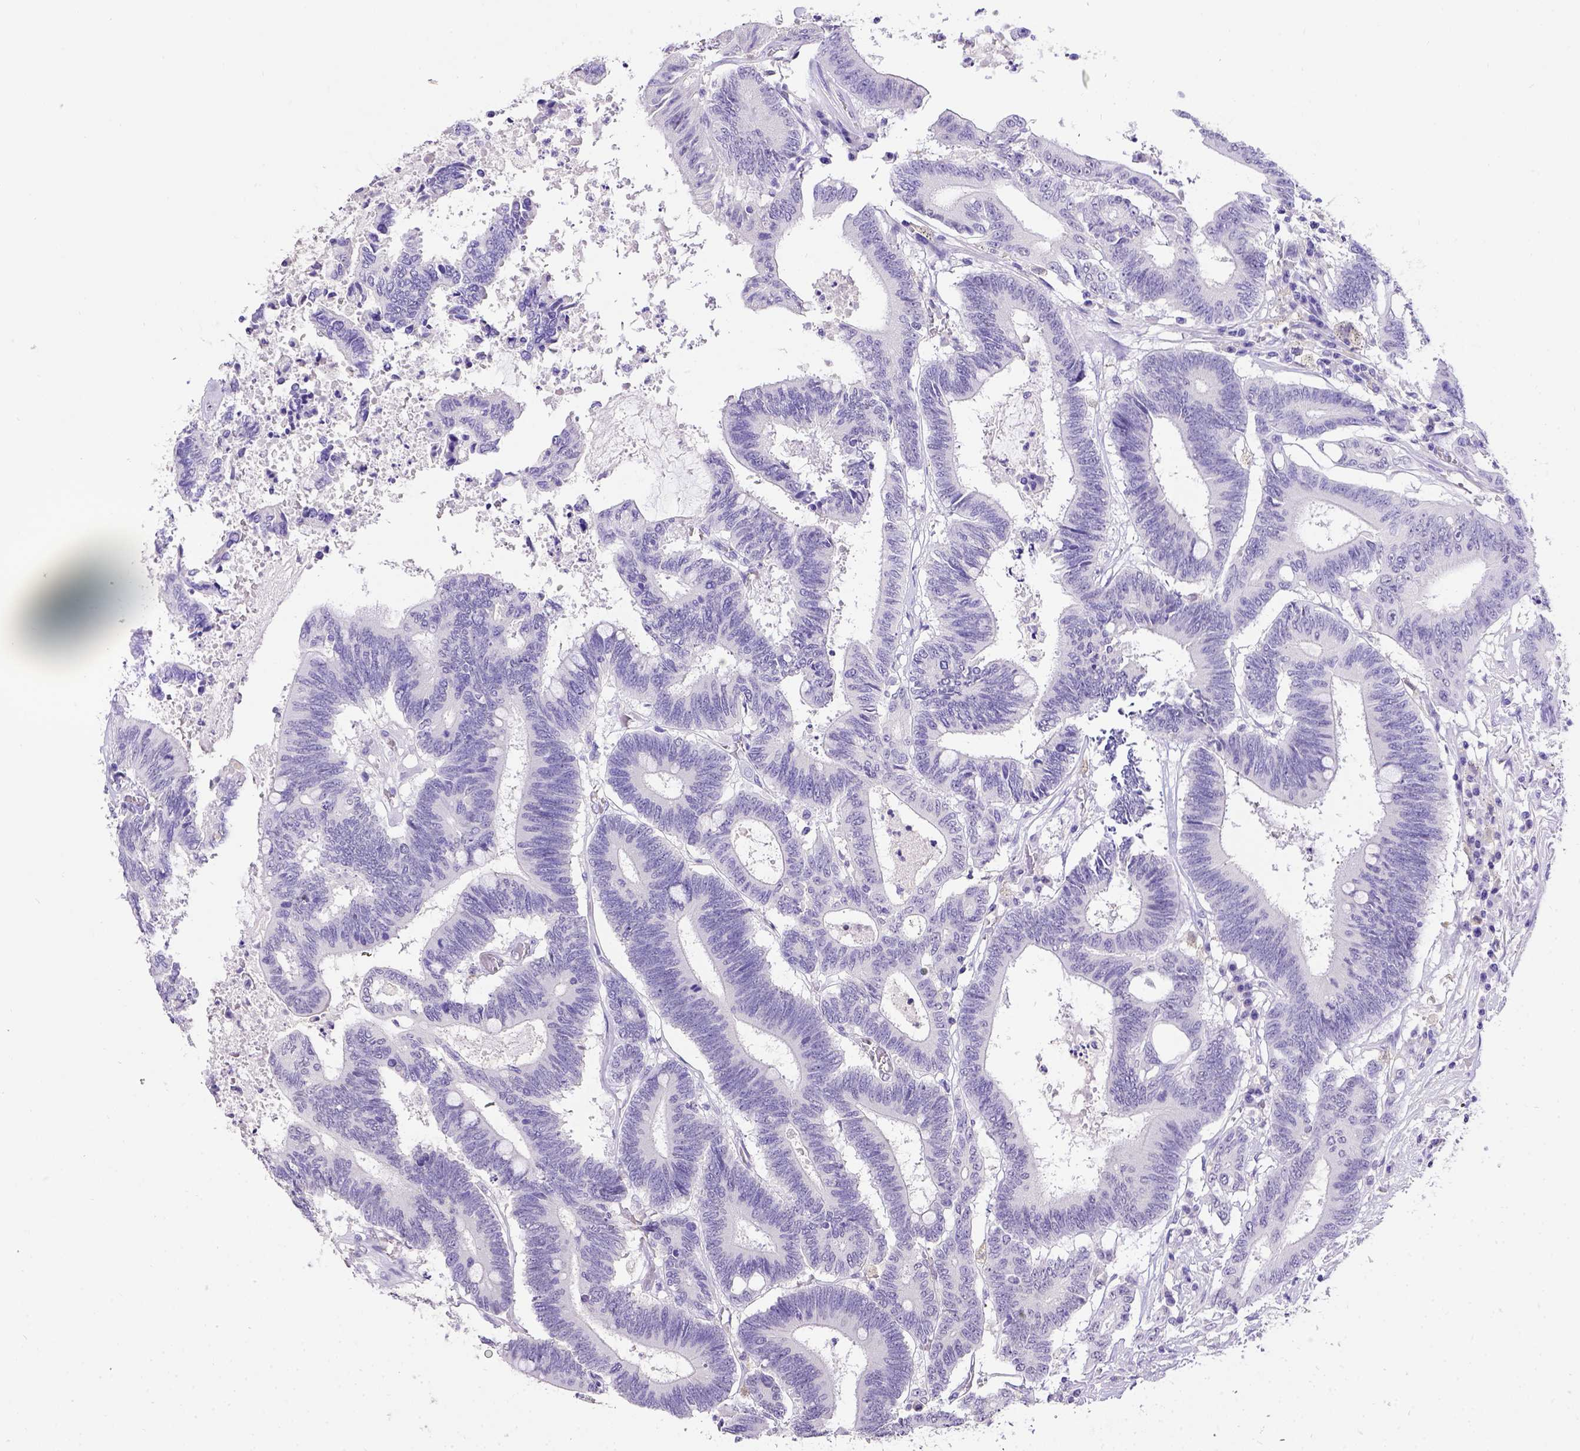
{"staining": {"intensity": "negative", "quantity": "none", "location": "none"}, "tissue": "colorectal cancer", "cell_type": "Tumor cells", "image_type": "cancer", "snomed": [{"axis": "morphology", "description": "Adenocarcinoma, NOS"}, {"axis": "topography", "description": "Rectum"}], "caption": "Photomicrograph shows no protein positivity in tumor cells of colorectal adenocarcinoma tissue.", "gene": "ESR1", "patient": {"sex": "male", "age": 54}}